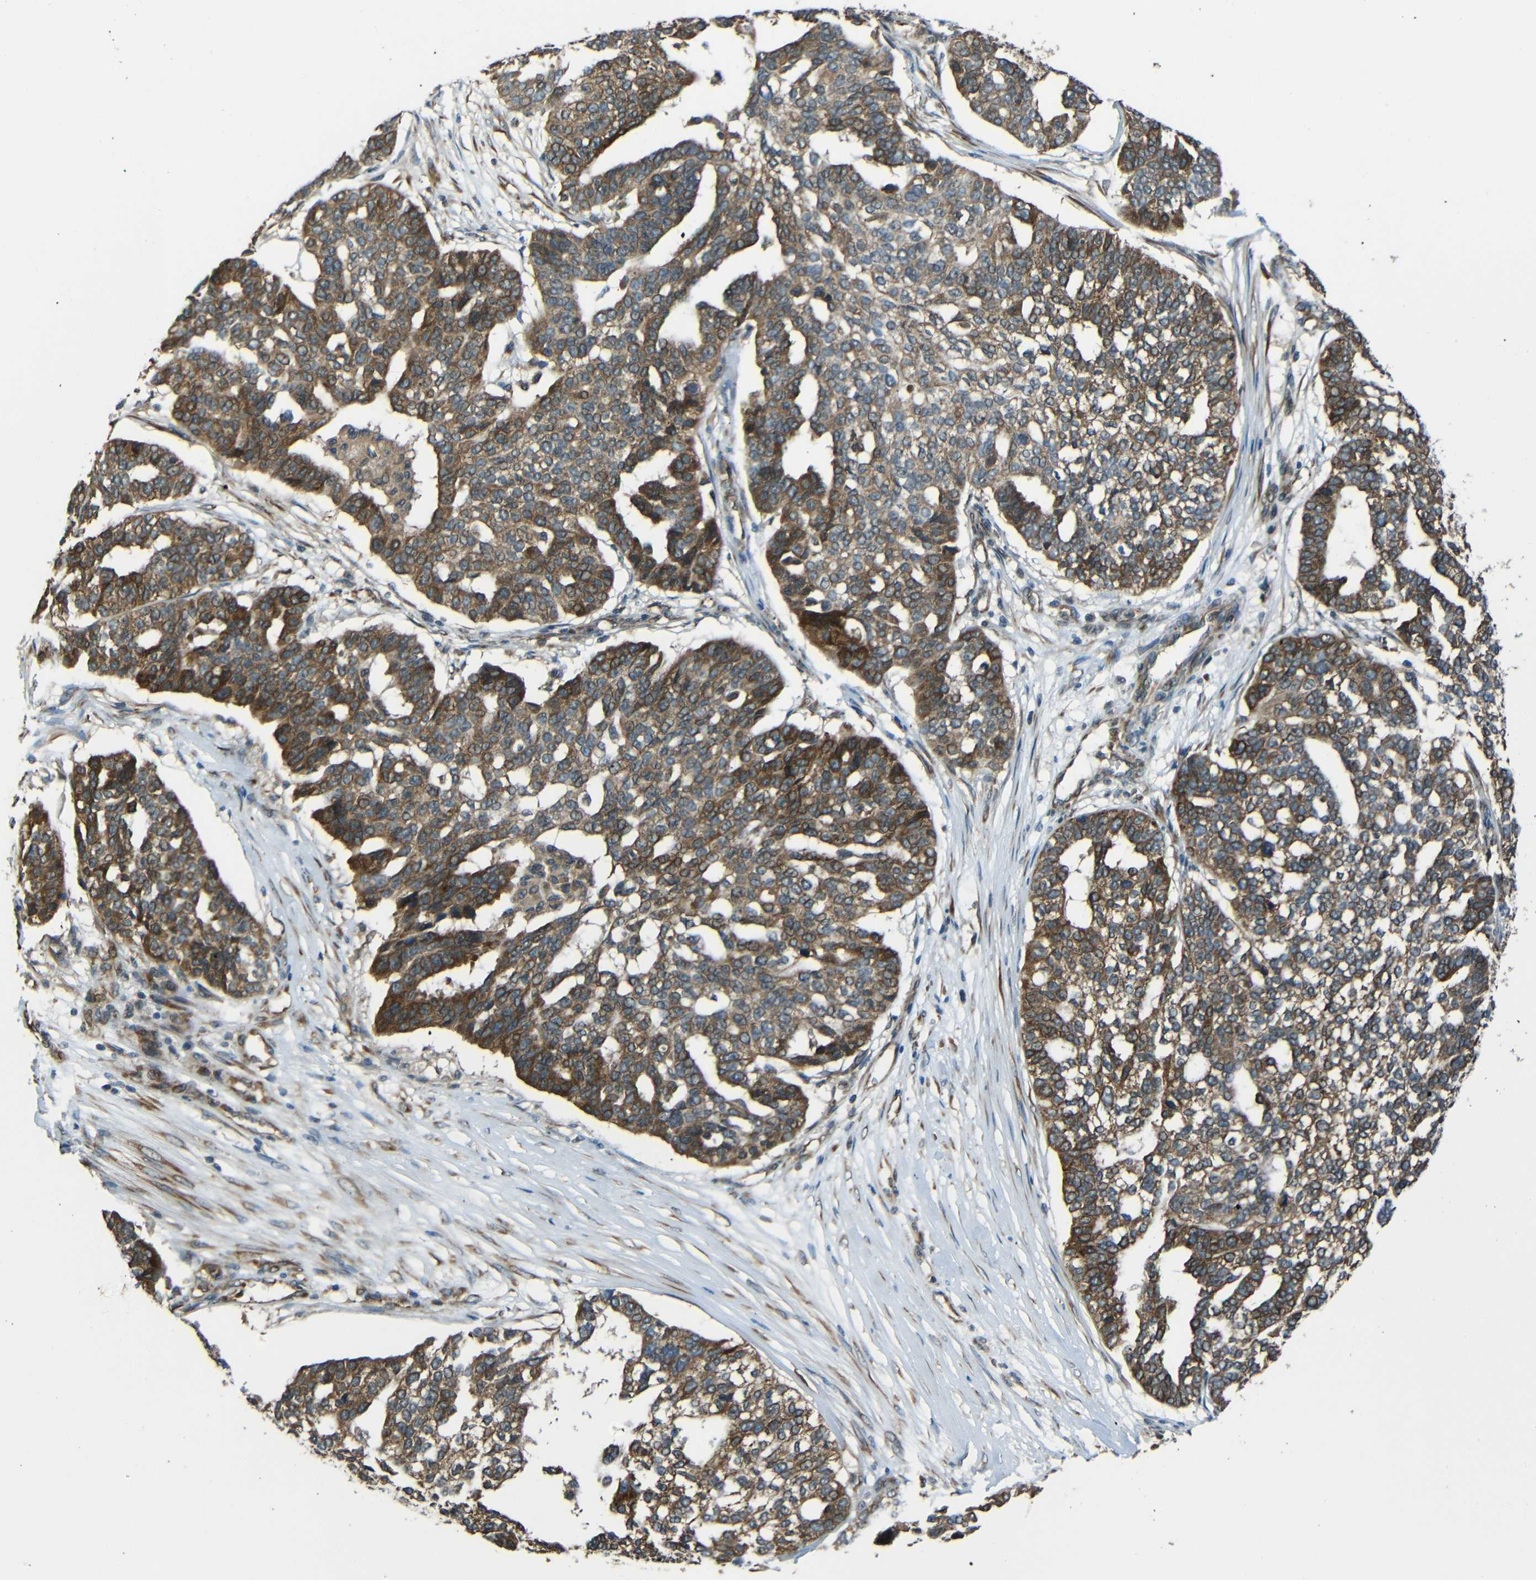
{"staining": {"intensity": "moderate", "quantity": ">75%", "location": "cytoplasmic/membranous"}, "tissue": "ovarian cancer", "cell_type": "Tumor cells", "image_type": "cancer", "snomed": [{"axis": "morphology", "description": "Cystadenocarcinoma, serous, NOS"}, {"axis": "topography", "description": "Ovary"}], "caption": "Protein expression analysis of human ovarian cancer reveals moderate cytoplasmic/membranous expression in approximately >75% of tumor cells.", "gene": "VAPB", "patient": {"sex": "female", "age": 59}}